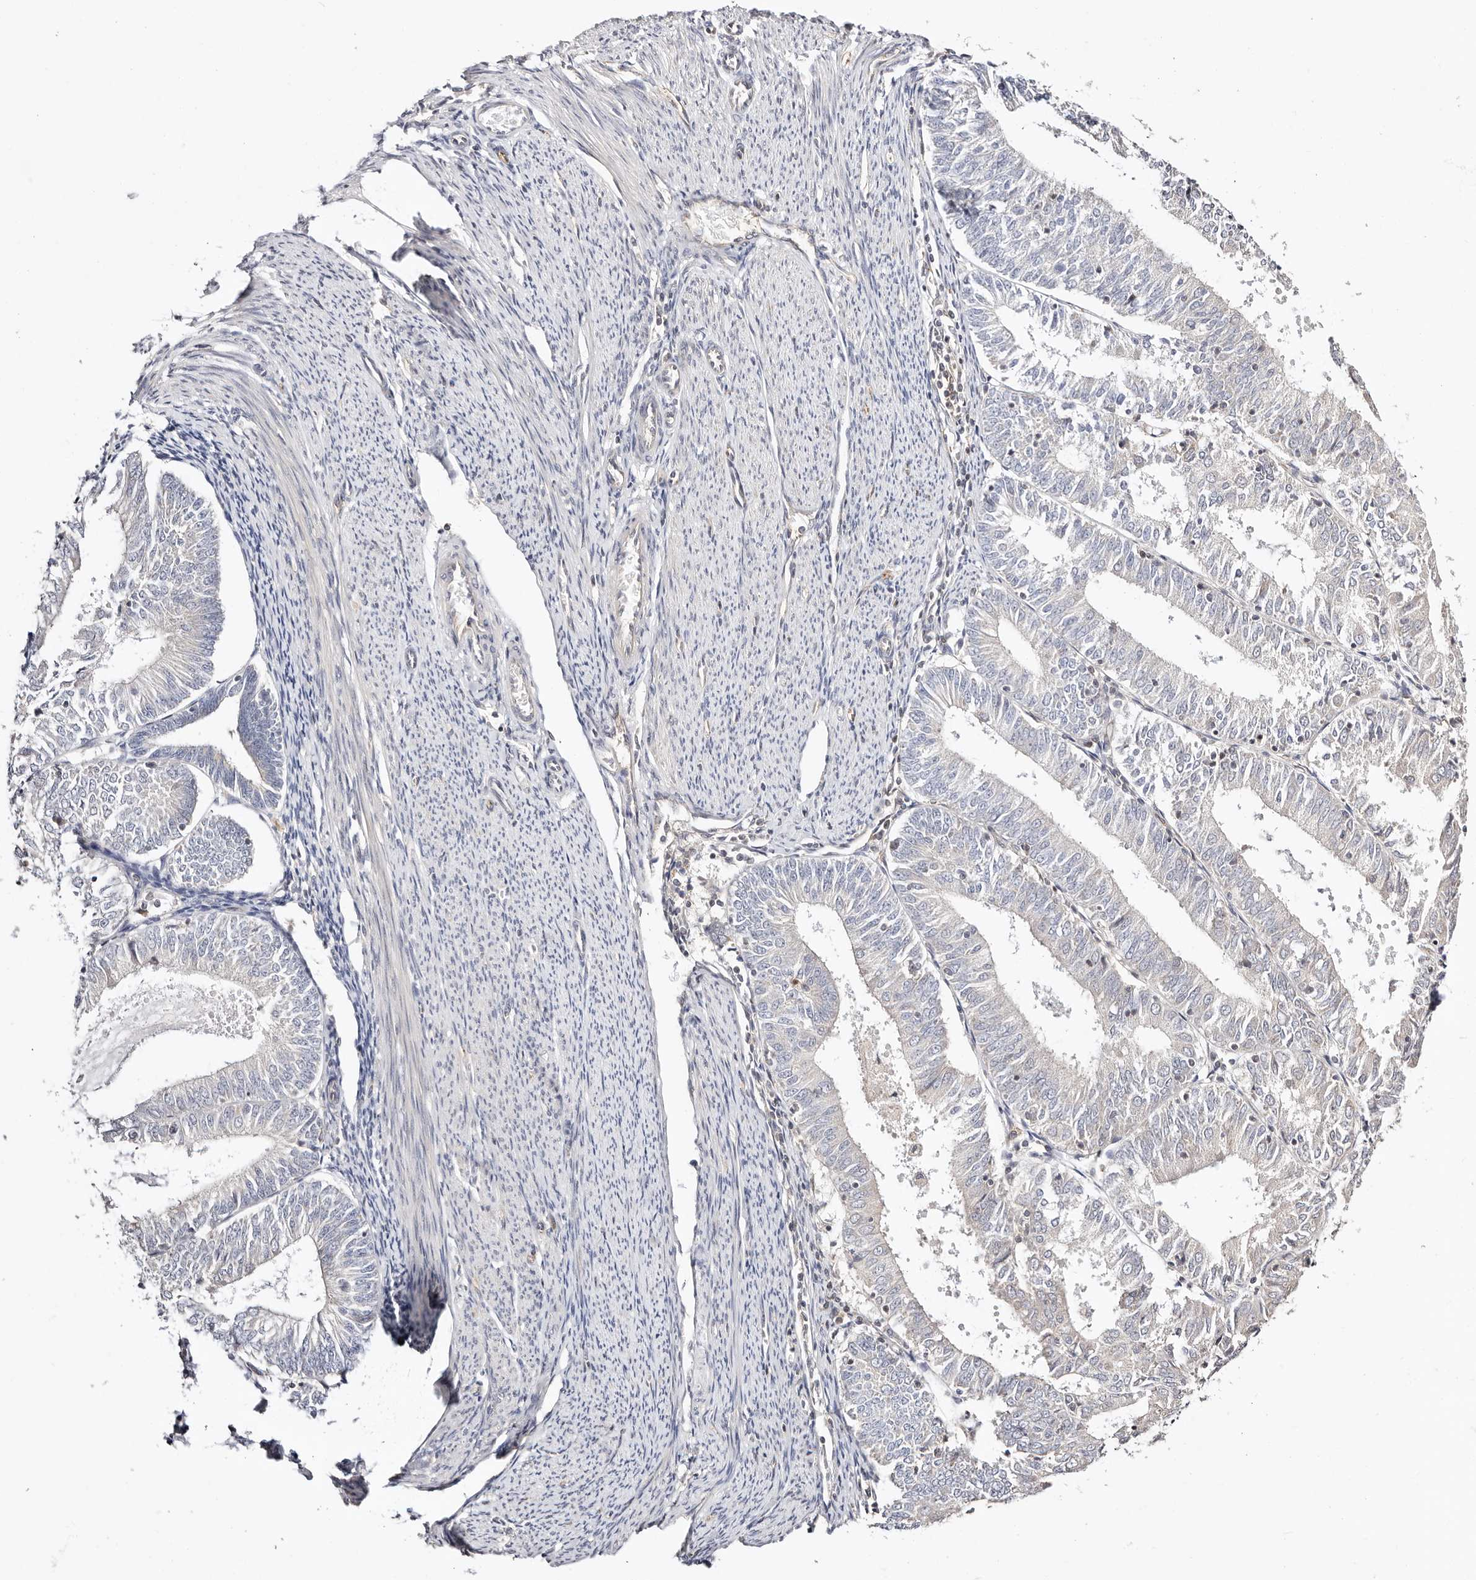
{"staining": {"intensity": "negative", "quantity": "none", "location": "none"}, "tissue": "endometrial cancer", "cell_type": "Tumor cells", "image_type": "cancer", "snomed": [{"axis": "morphology", "description": "Adenocarcinoma, NOS"}, {"axis": "topography", "description": "Endometrium"}], "caption": "The micrograph reveals no significant staining in tumor cells of endometrial cancer. (Brightfield microscopy of DAB (3,3'-diaminobenzidine) IHC at high magnification).", "gene": "STAT5A", "patient": {"sex": "female", "age": 57}}